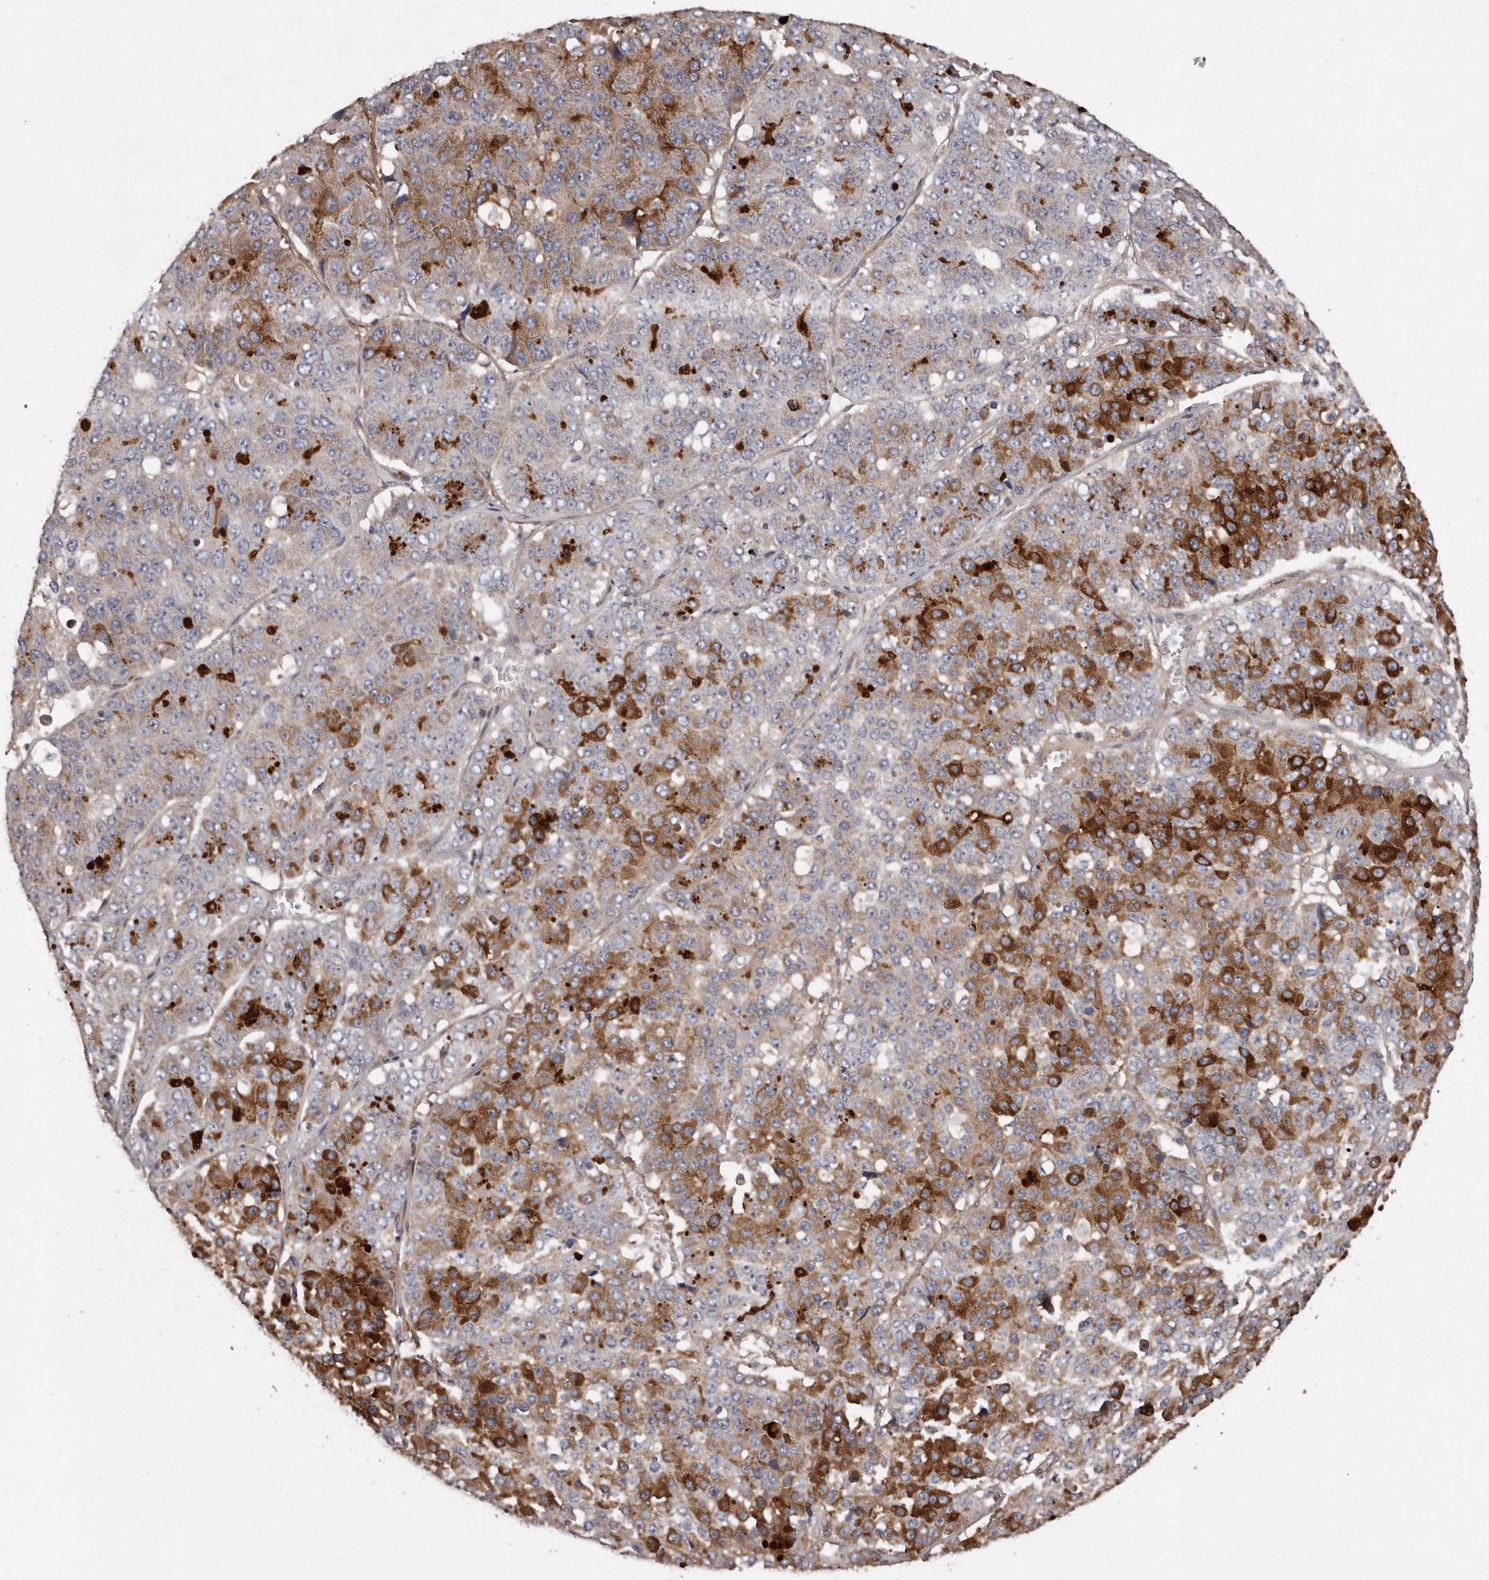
{"staining": {"intensity": "strong", "quantity": "25%-75%", "location": "cytoplasmic/membranous"}, "tissue": "pancreatic cancer", "cell_type": "Tumor cells", "image_type": "cancer", "snomed": [{"axis": "morphology", "description": "Adenocarcinoma, NOS"}, {"axis": "topography", "description": "Pancreas"}], "caption": "This is an image of immunohistochemistry staining of pancreatic cancer (adenocarcinoma), which shows strong expression in the cytoplasmic/membranous of tumor cells.", "gene": "ARMCX1", "patient": {"sex": "male", "age": 50}}